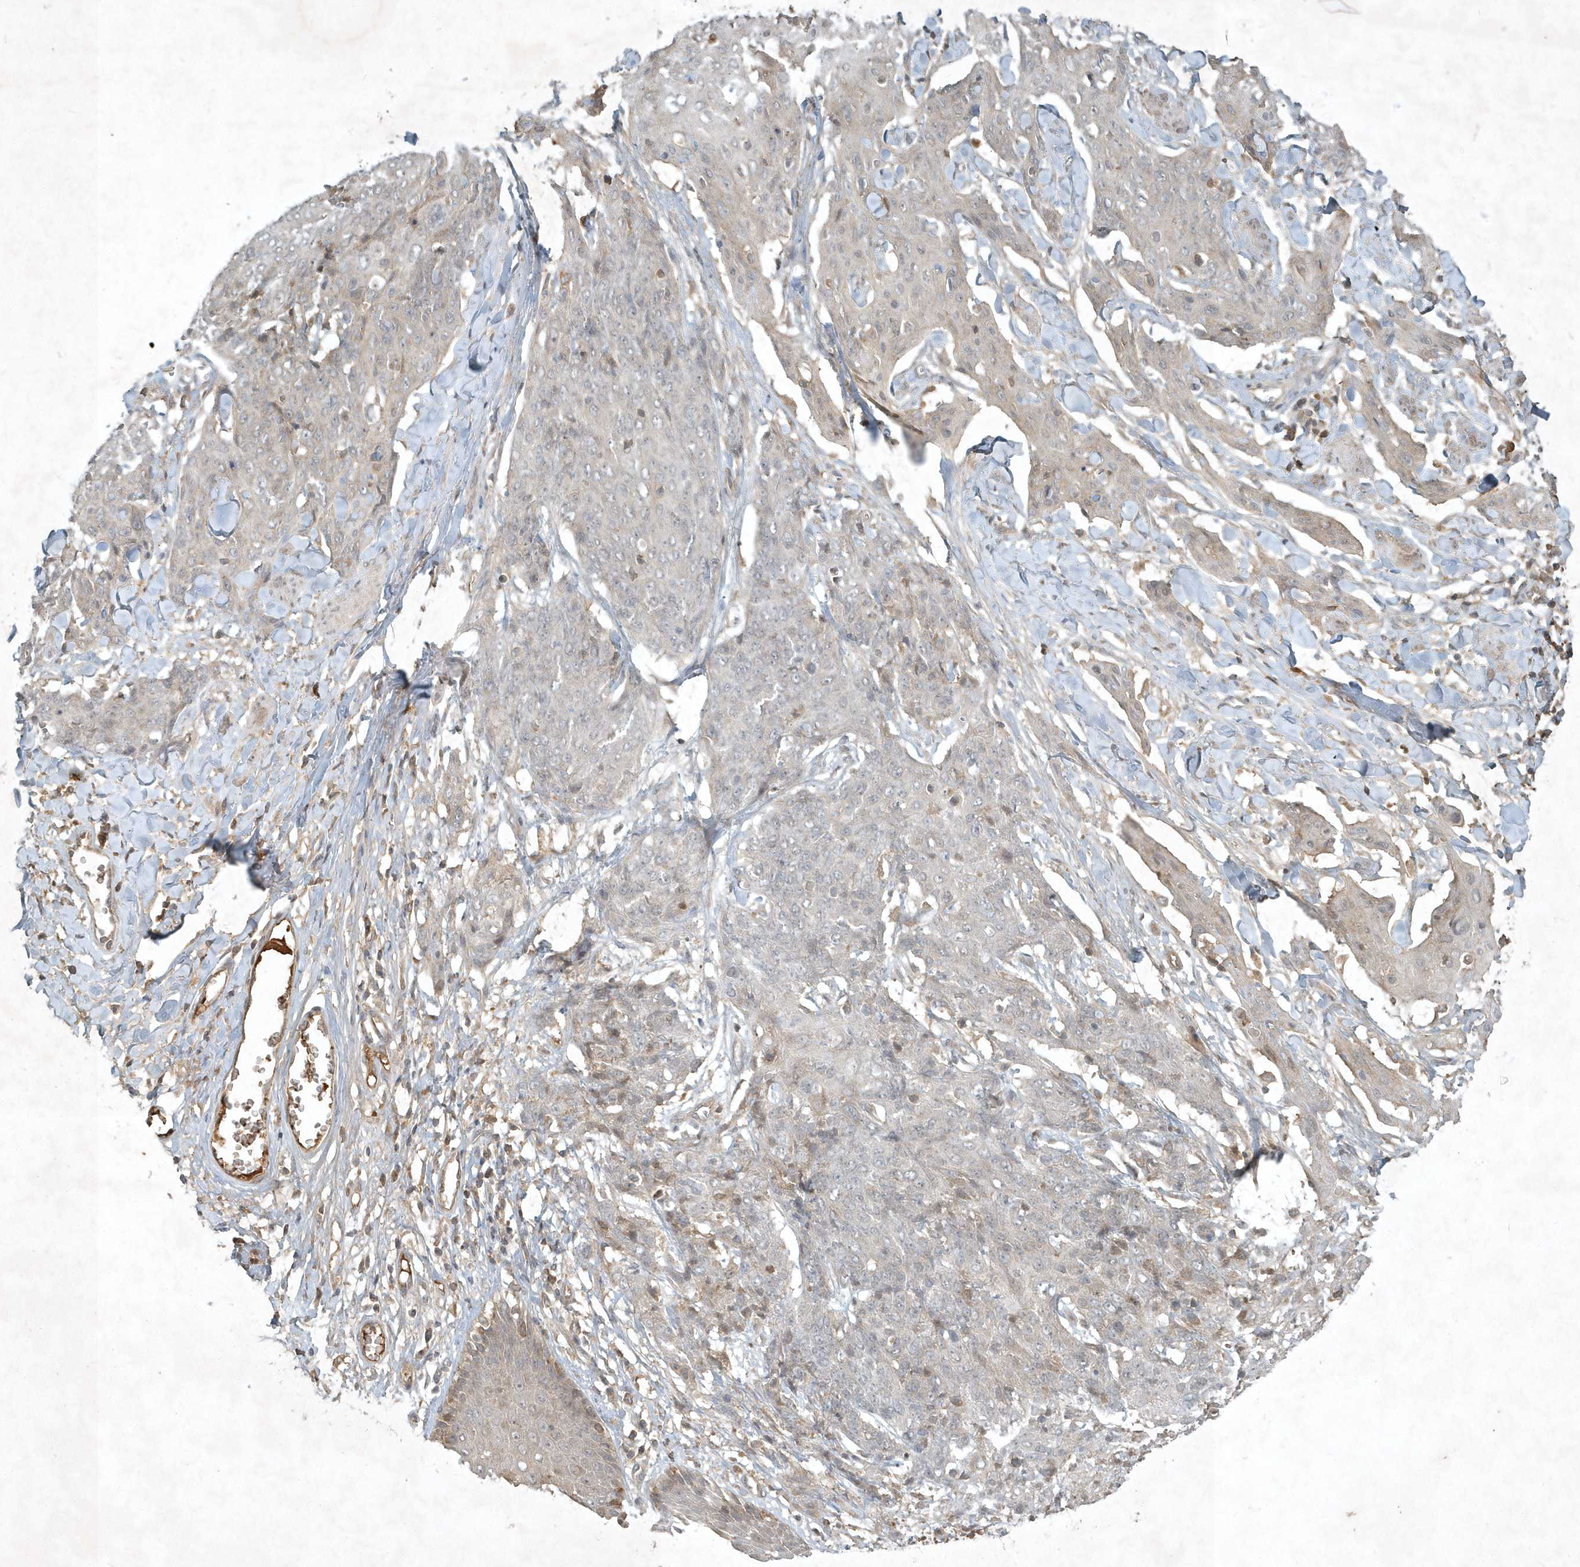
{"staining": {"intensity": "negative", "quantity": "none", "location": "none"}, "tissue": "skin cancer", "cell_type": "Tumor cells", "image_type": "cancer", "snomed": [{"axis": "morphology", "description": "Squamous cell carcinoma, NOS"}, {"axis": "topography", "description": "Skin"}, {"axis": "topography", "description": "Vulva"}], "caption": "This is an immunohistochemistry photomicrograph of human skin cancer (squamous cell carcinoma). There is no positivity in tumor cells.", "gene": "TNFAIP6", "patient": {"sex": "female", "age": 85}}